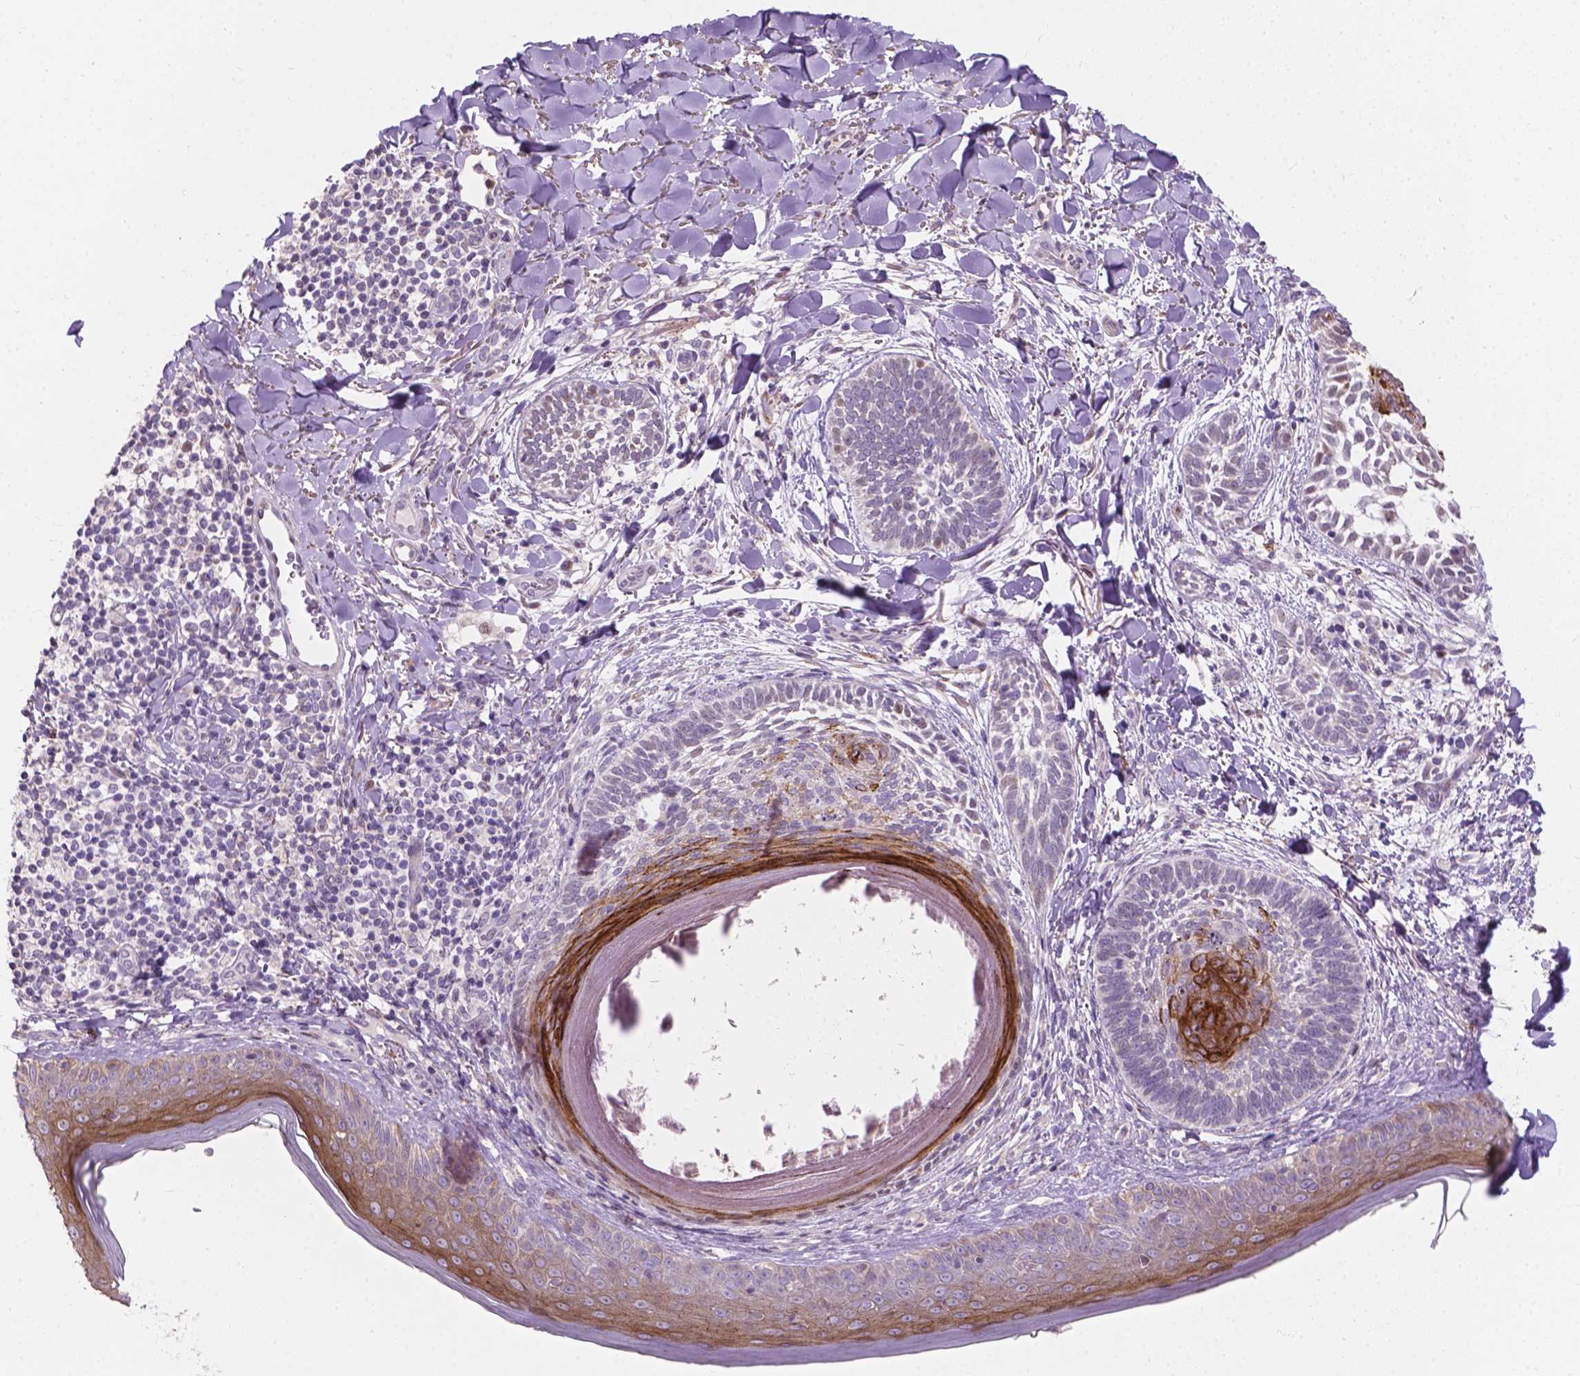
{"staining": {"intensity": "moderate", "quantity": "<25%", "location": "cytoplasmic/membranous"}, "tissue": "skin cancer", "cell_type": "Tumor cells", "image_type": "cancer", "snomed": [{"axis": "morphology", "description": "Normal tissue, NOS"}, {"axis": "morphology", "description": "Basal cell carcinoma"}, {"axis": "topography", "description": "Skin"}], "caption": "Approximately <25% of tumor cells in human basal cell carcinoma (skin) reveal moderate cytoplasmic/membranous protein expression as visualized by brown immunohistochemical staining.", "gene": "MYH14", "patient": {"sex": "male", "age": 46}}